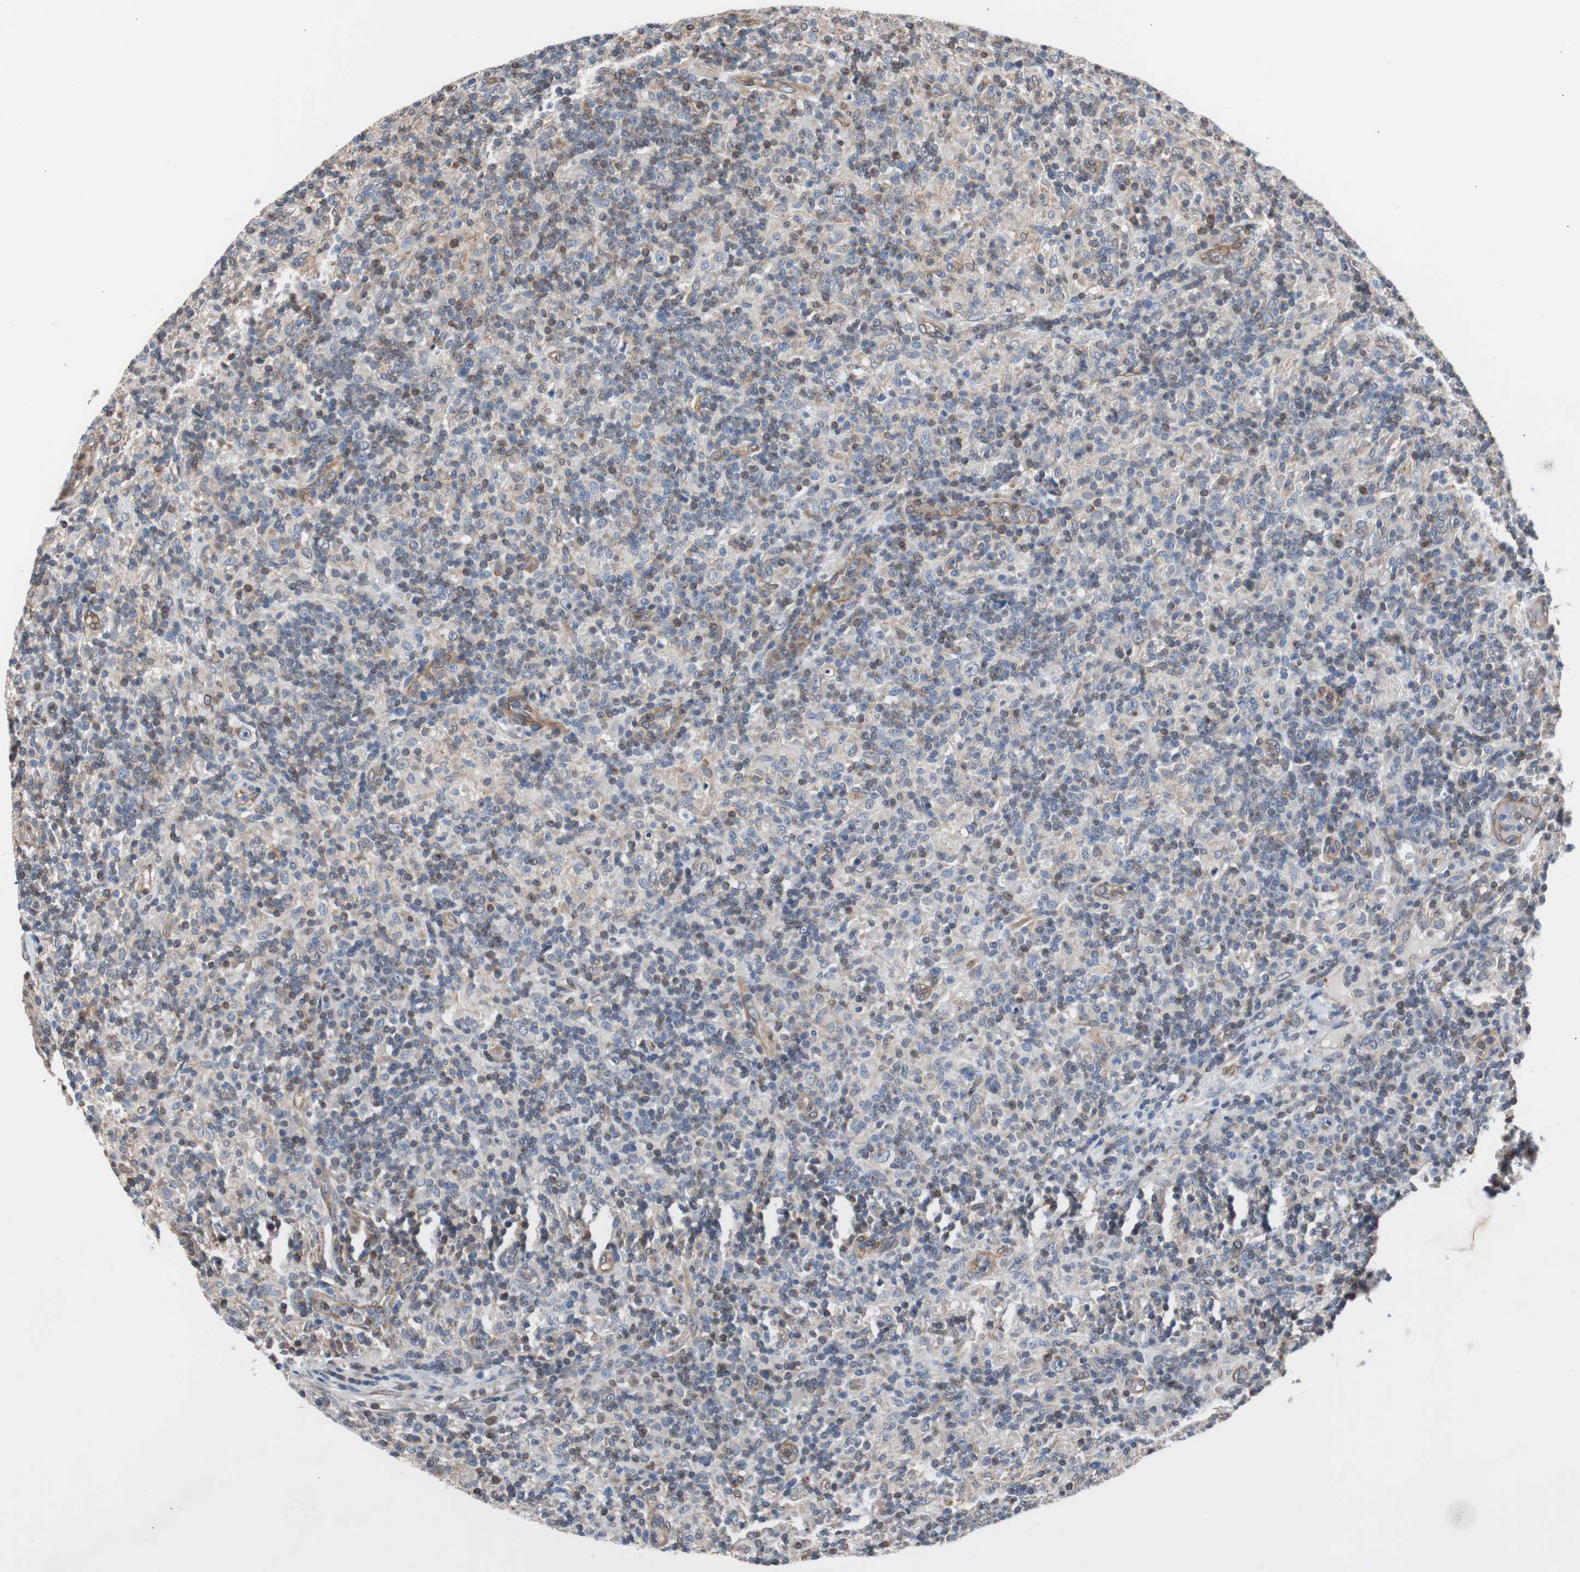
{"staining": {"intensity": "weak", "quantity": "<25%", "location": "cytoplasmic/membranous"}, "tissue": "lymphoma", "cell_type": "Tumor cells", "image_type": "cancer", "snomed": [{"axis": "morphology", "description": "Hodgkin's disease, NOS"}, {"axis": "topography", "description": "Lymph node"}], "caption": "DAB (3,3'-diaminobenzidine) immunohistochemical staining of lymphoma exhibits no significant expression in tumor cells. (Stains: DAB immunohistochemistry with hematoxylin counter stain, Microscopy: brightfield microscopy at high magnification).", "gene": "KIF3B", "patient": {"sex": "male", "age": 70}}